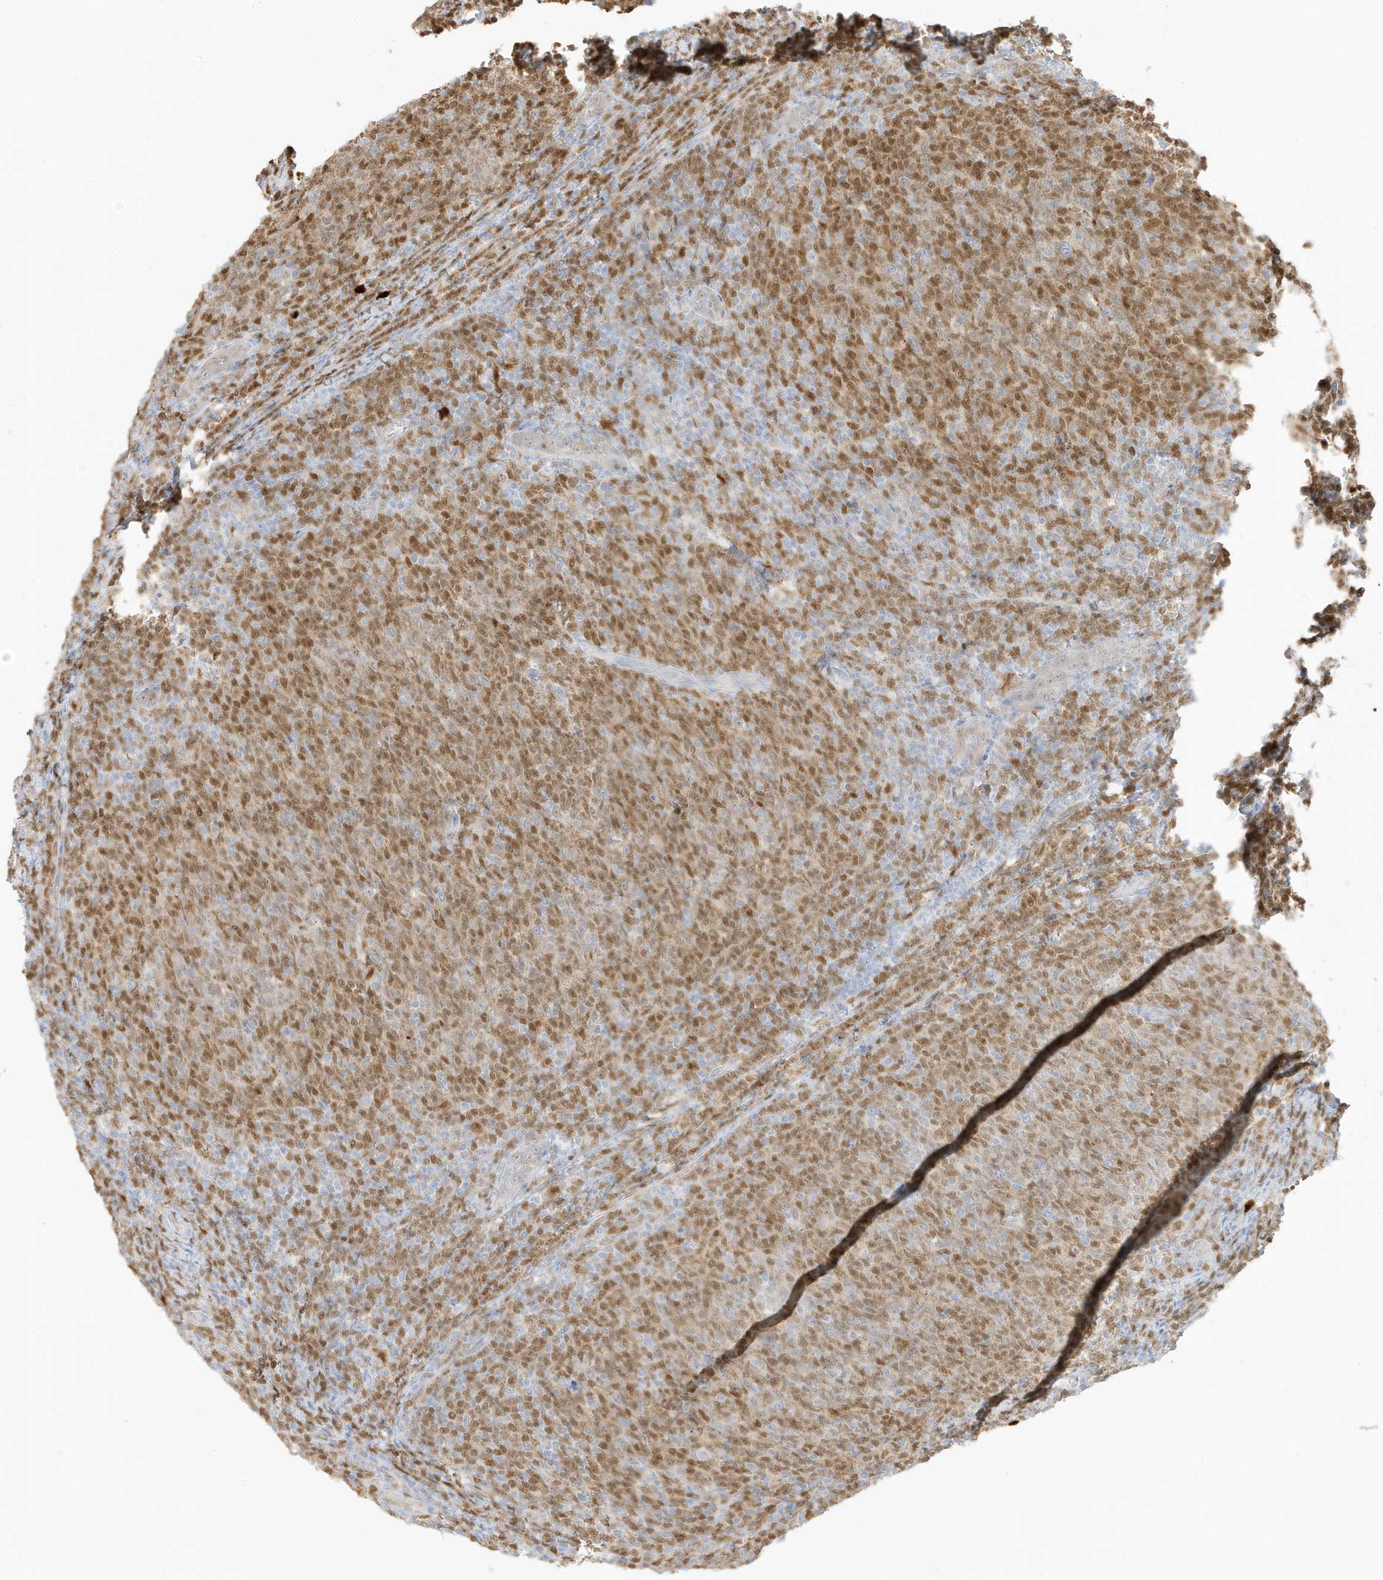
{"staining": {"intensity": "moderate", "quantity": "25%-75%", "location": "nuclear"}, "tissue": "lymphoma", "cell_type": "Tumor cells", "image_type": "cancer", "snomed": [{"axis": "morphology", "description": "Malignant lymphoma, non-Hodgkin's type, Low grade"}, {"axis": "topography", "description": "Lymph node"}], "caption": "Protein expression analysis of low-grade malignant lymphoma, non-Hodgkin's type demonstrates moderate nuclear staining in about 25%-75% of tumor cells.", "gene": "GCA", "patient": {"sex": "male", "age": 66}}